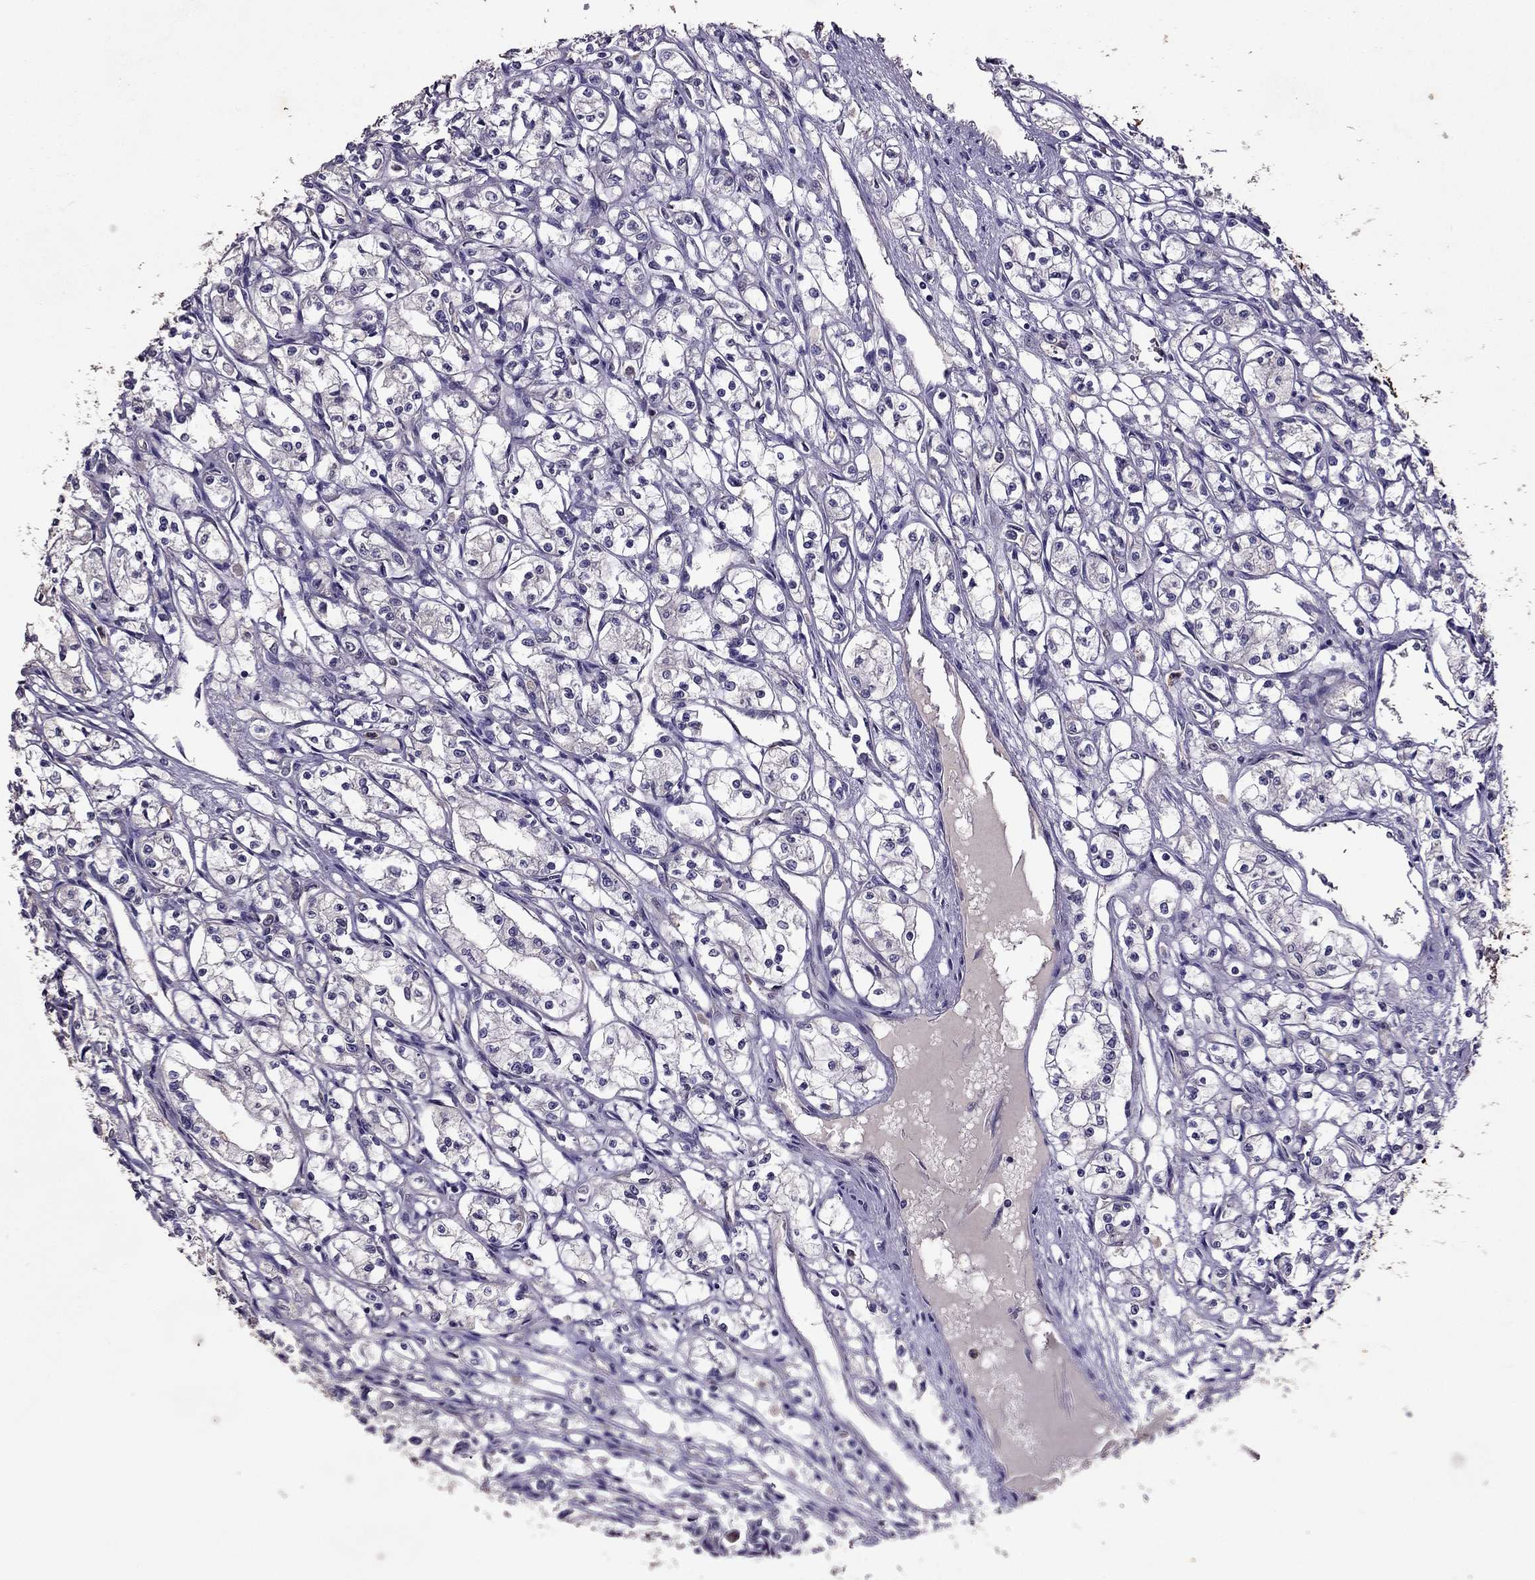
{"staining": {"intensity": "negative", "quantity": "none", "location": "none"}, "tissue": "renal cancer", "cell_type": "Tumor cells", "image_type": "cancer", "snomed": [{"axis": "morphology", "description": "Adenocarcinoma, NOS"}, {"axis": "topography", "description": "Kidney"}], "caption": "This is an immunohistochemistry micrograph of human renal cancer (adenocarcinoma). There is no staining in tumor cells.", "gene": "RFLNB", "patient": {"sex": "male", "age": 56}}